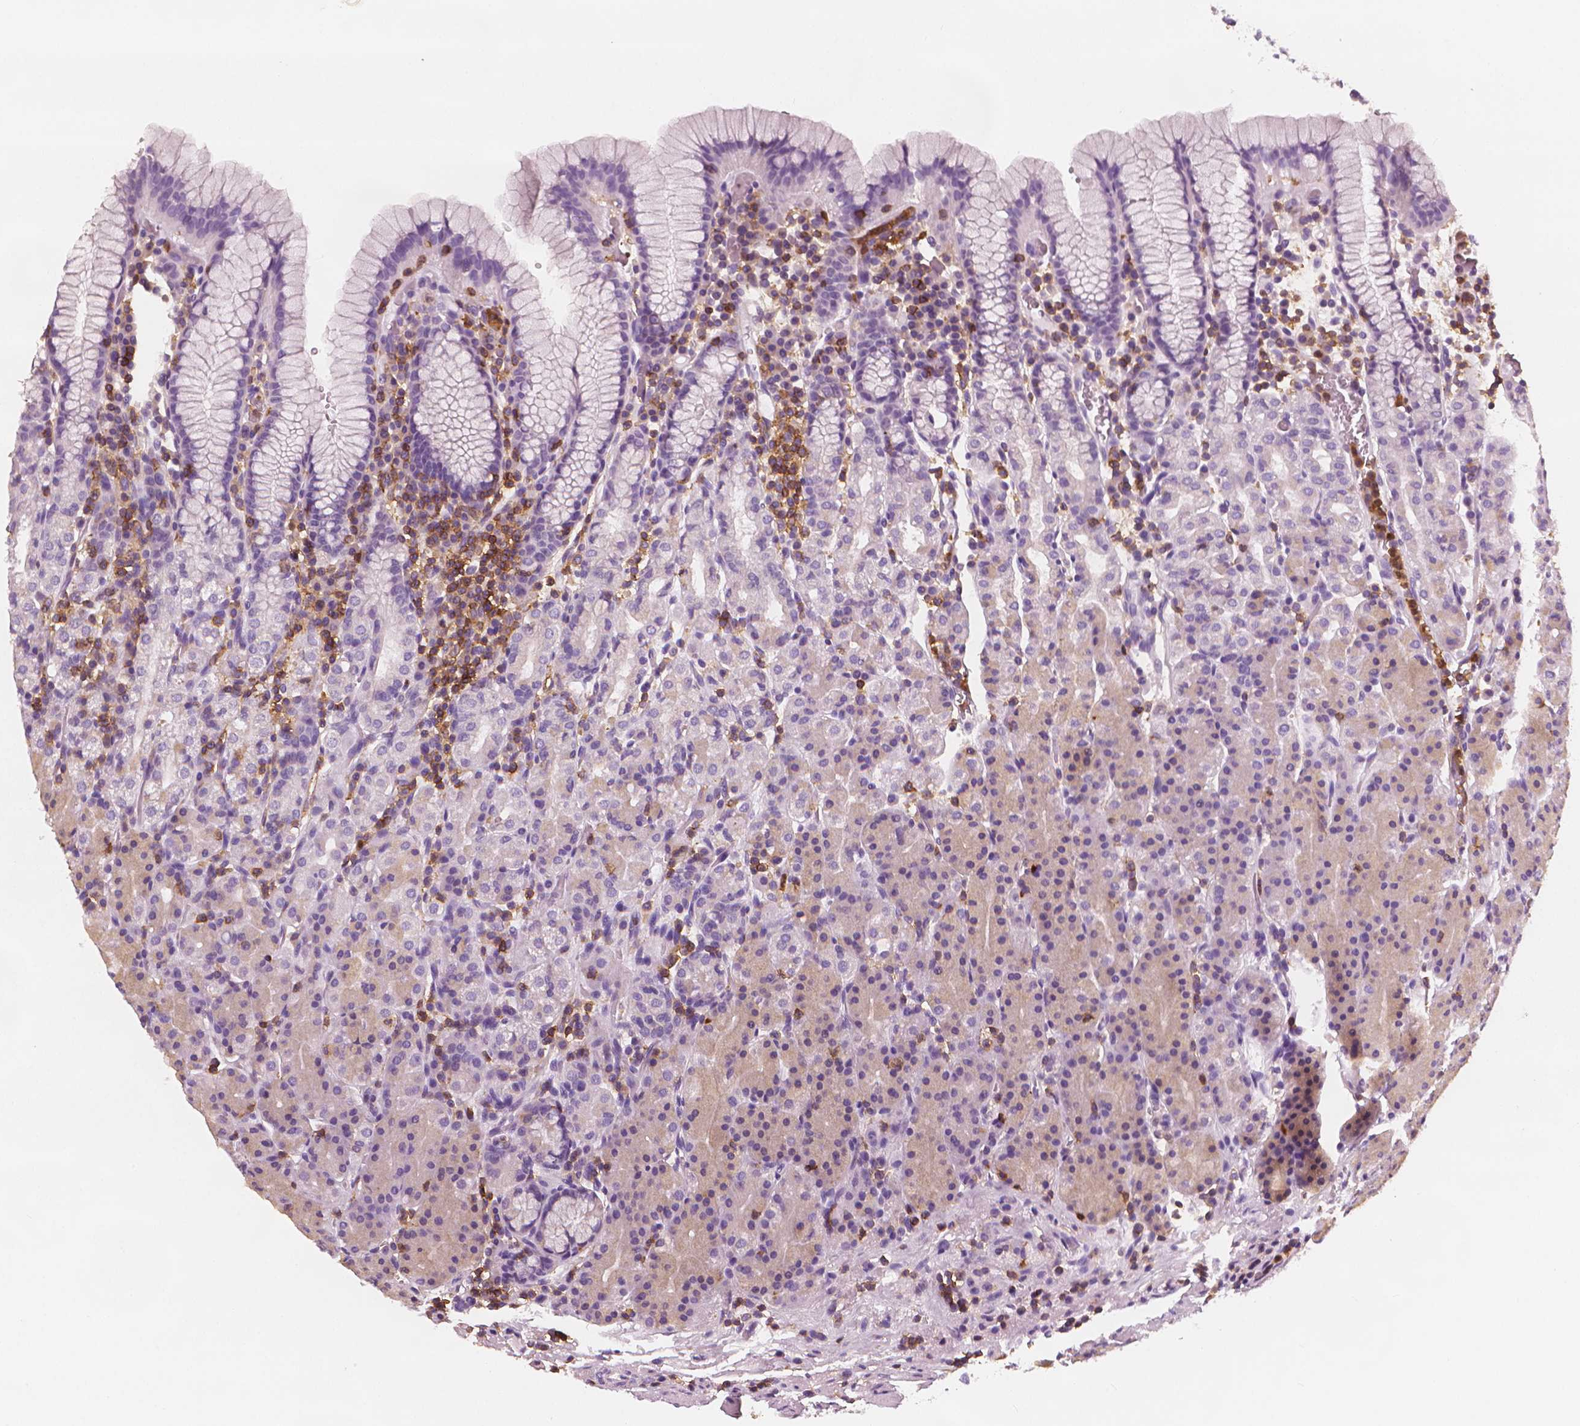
{"staining": {"intensity": "negative", "quantity": "none", "location": "none"}, "tissue": "stomach", "cell_type": "Glandular cells", "image_type": "normal", "snomed": [{"axis": "morphology", "description": "Normal tissue, NOS"}, {"axis": "topography", "description": "Stomach, upper"}, {"axis": "topography", "description": "Stomach"}], "caption": "An immunohistochemistry micrograph of unremarkable stomach is shown. There is no staining in glandular cells of stomach. (Stains: DAB (3,3'-diaminobenzidine) immunohistochemistry (IHC) with hematoxylin counter stain, Microscopy: brightfield microscopy at high magnification).", "gene": "PTPRC", "patient": {"sex": "male", "age": 62}}